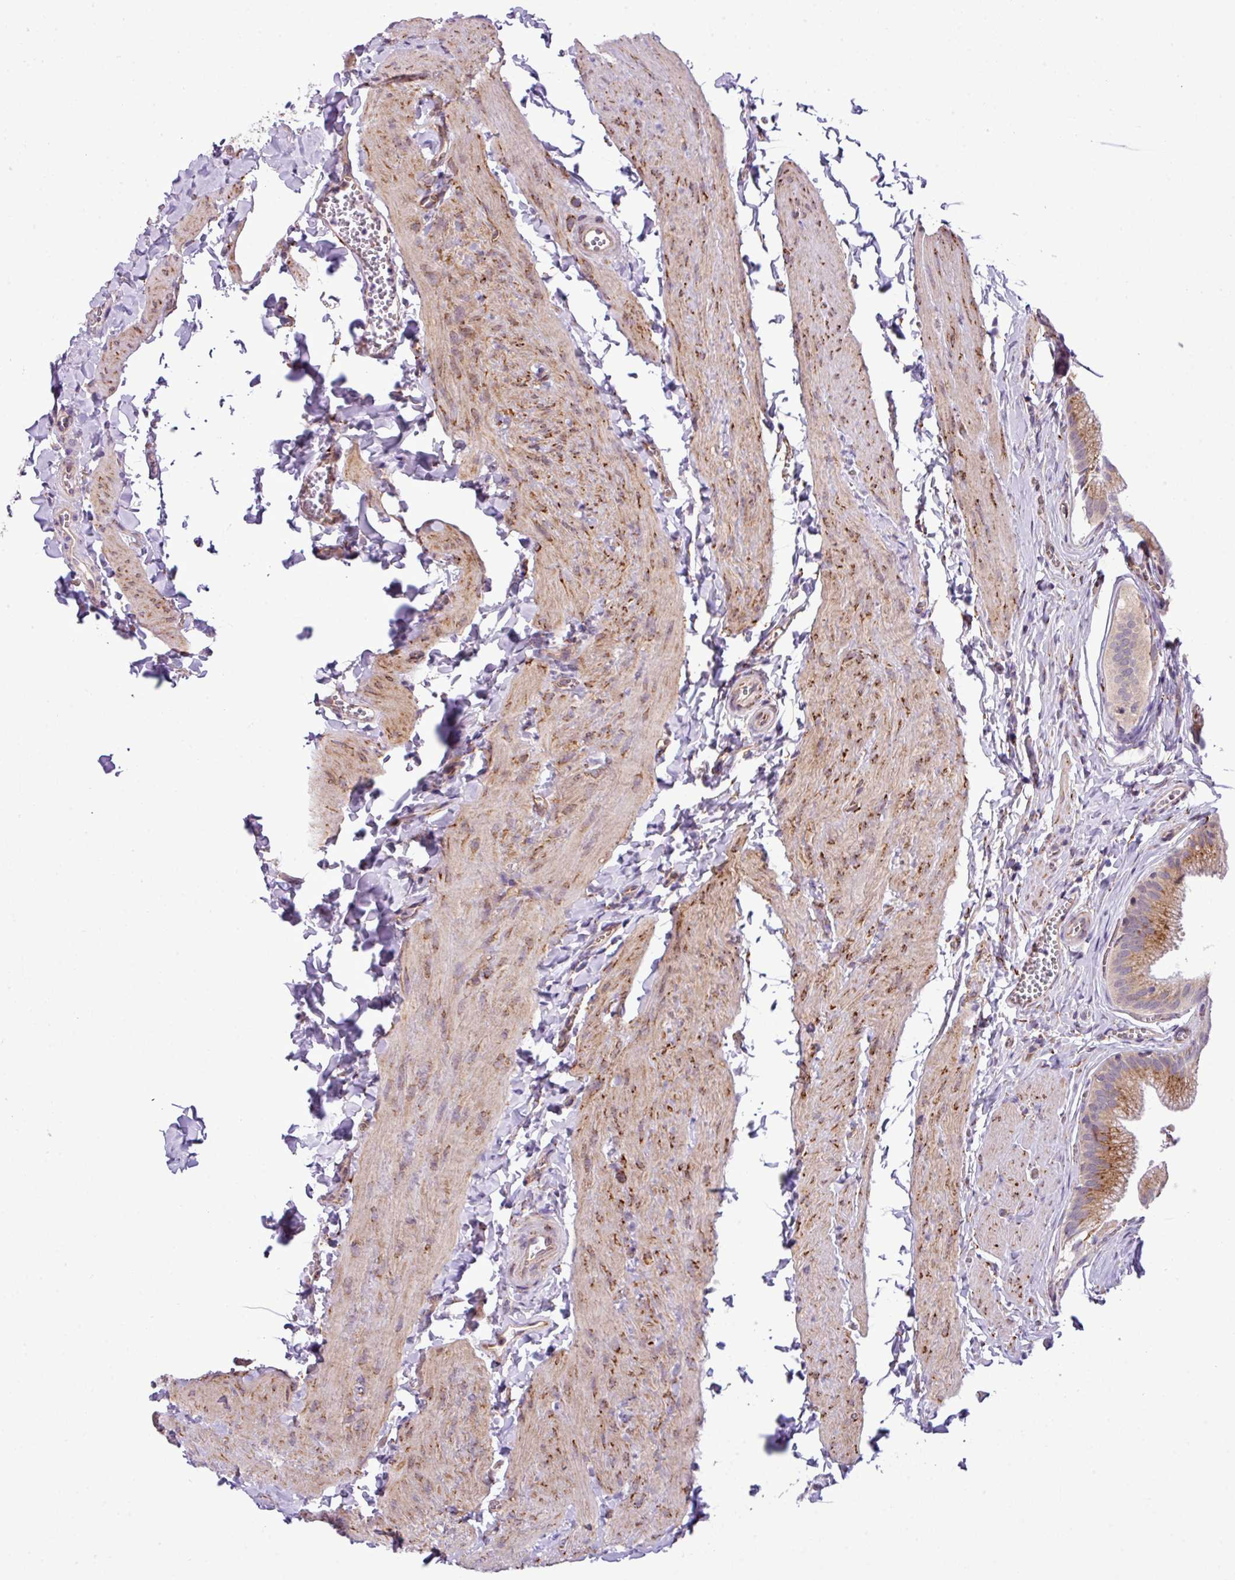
{"staining": {"intensity": "moderate", "quantity": "25%-75%", "location": "cytoplasmic/membranous"}, "tissue": "gallbladder", "cell_type": "Glandular cells", "image_type": "normal", "snomed": [{"axis": "morphology", "description": "Normal tissue, NOS"}, {"axis": "topography", "description": "Gallbladder"}, {"axis": "topography", "description": "Peripheral nerve tissue"}], "caption": "A medium amount of moderate cytoplasmic/membranous expression is appreciated in about 25%-75% of glandular cells in unremarkable gallbladder.", "gene": "CFAP97", "patient": {"sex": "male", "age": 17}}